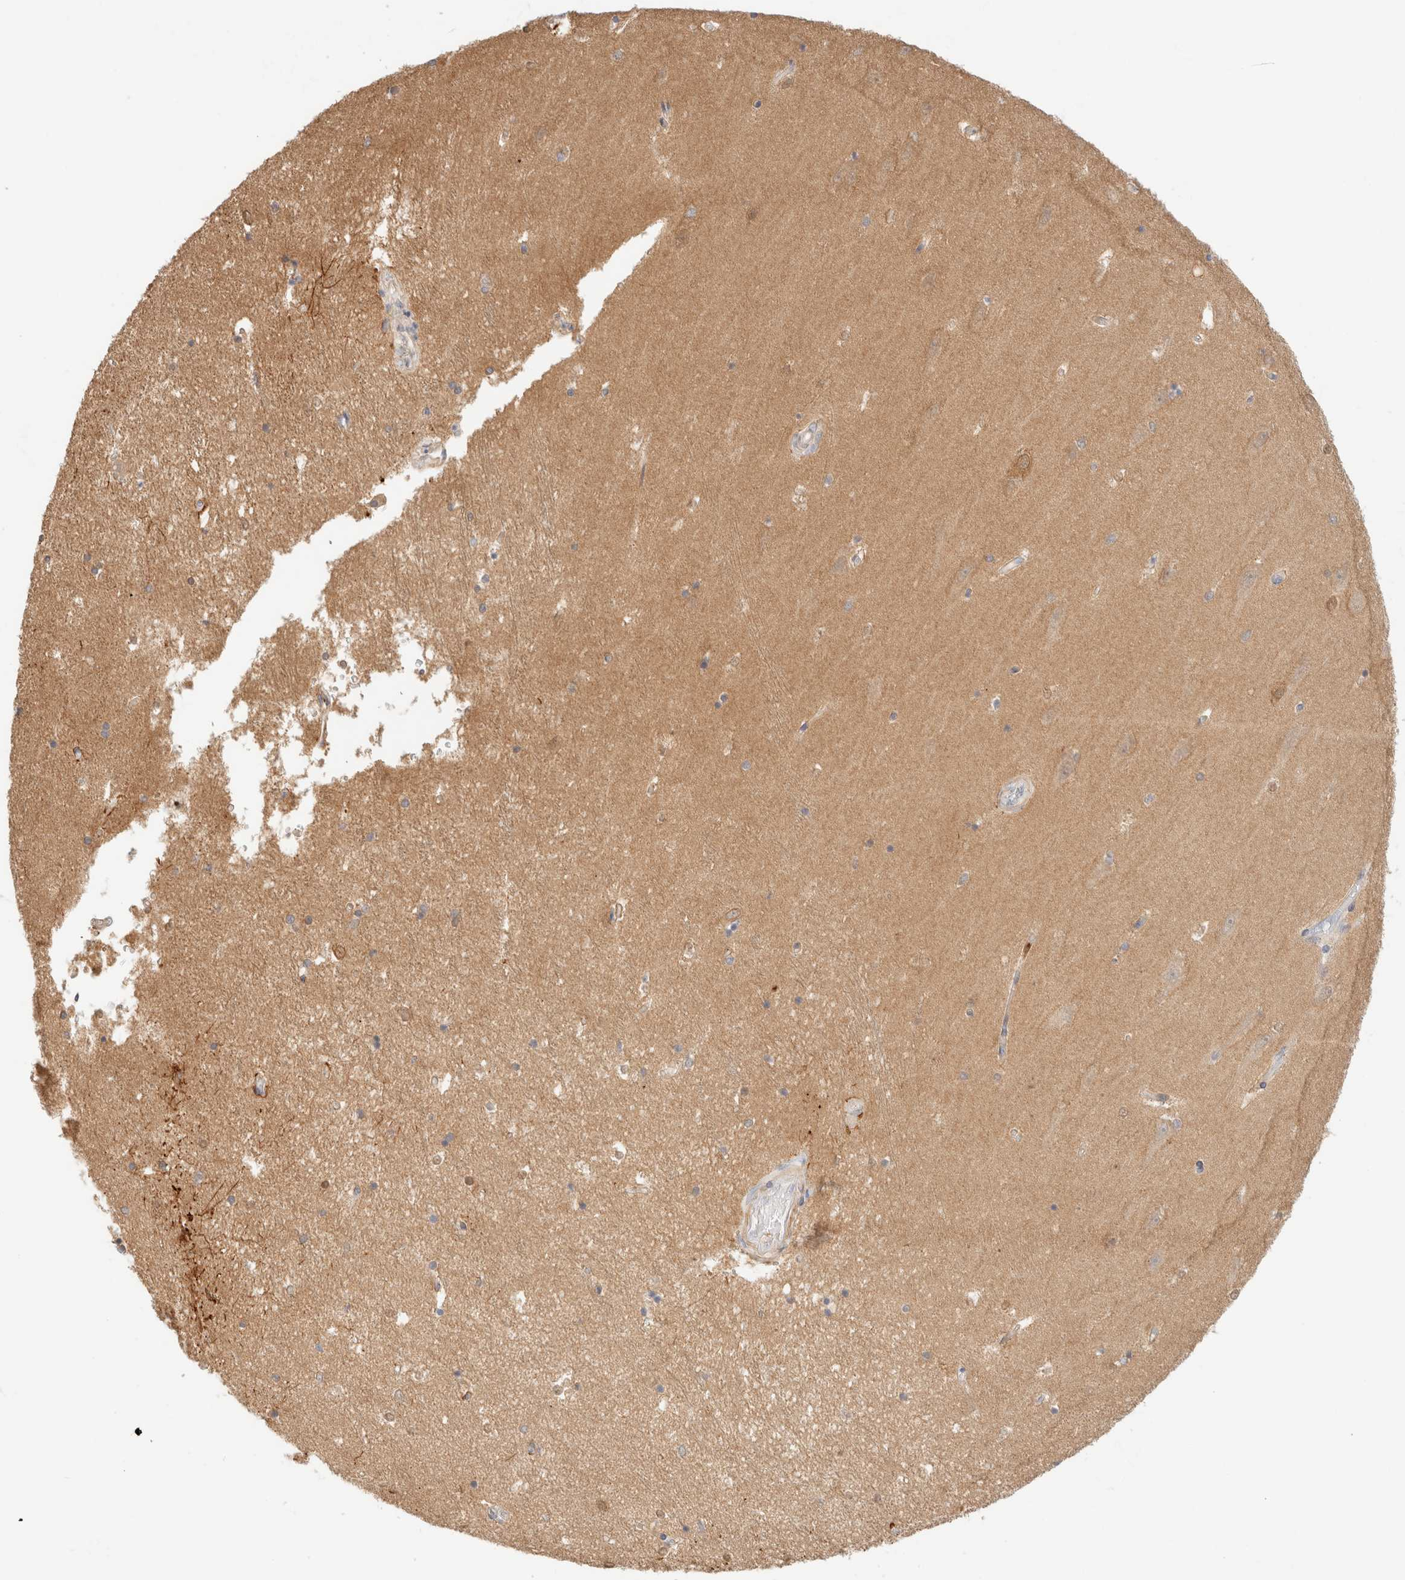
{"staining": {"intensity": "weak", "quantity": "<25%", "location": "cytoplasmic/membranous"}, "tissue": "hippocampus", "cell_type": "Glial cells", "image_type": "normal", "snomed": [{"axis": "morphology", "description": "Normal tissue, NOS"}, {"axis": "topography", "description": "Hippocampus"}], "caption": "Protein analysis of unremarkable hippocampus exhibits no significant expression in glial cells. Brightfield microscopy of immunohistochemistry (IHC) stained with DAB (3,3'-diaminobenzidine) (brown) and hematoxylin (blue), captured at high magnification.", "gene": "GPI", "patient": {"sex": "male", "age": 45}}